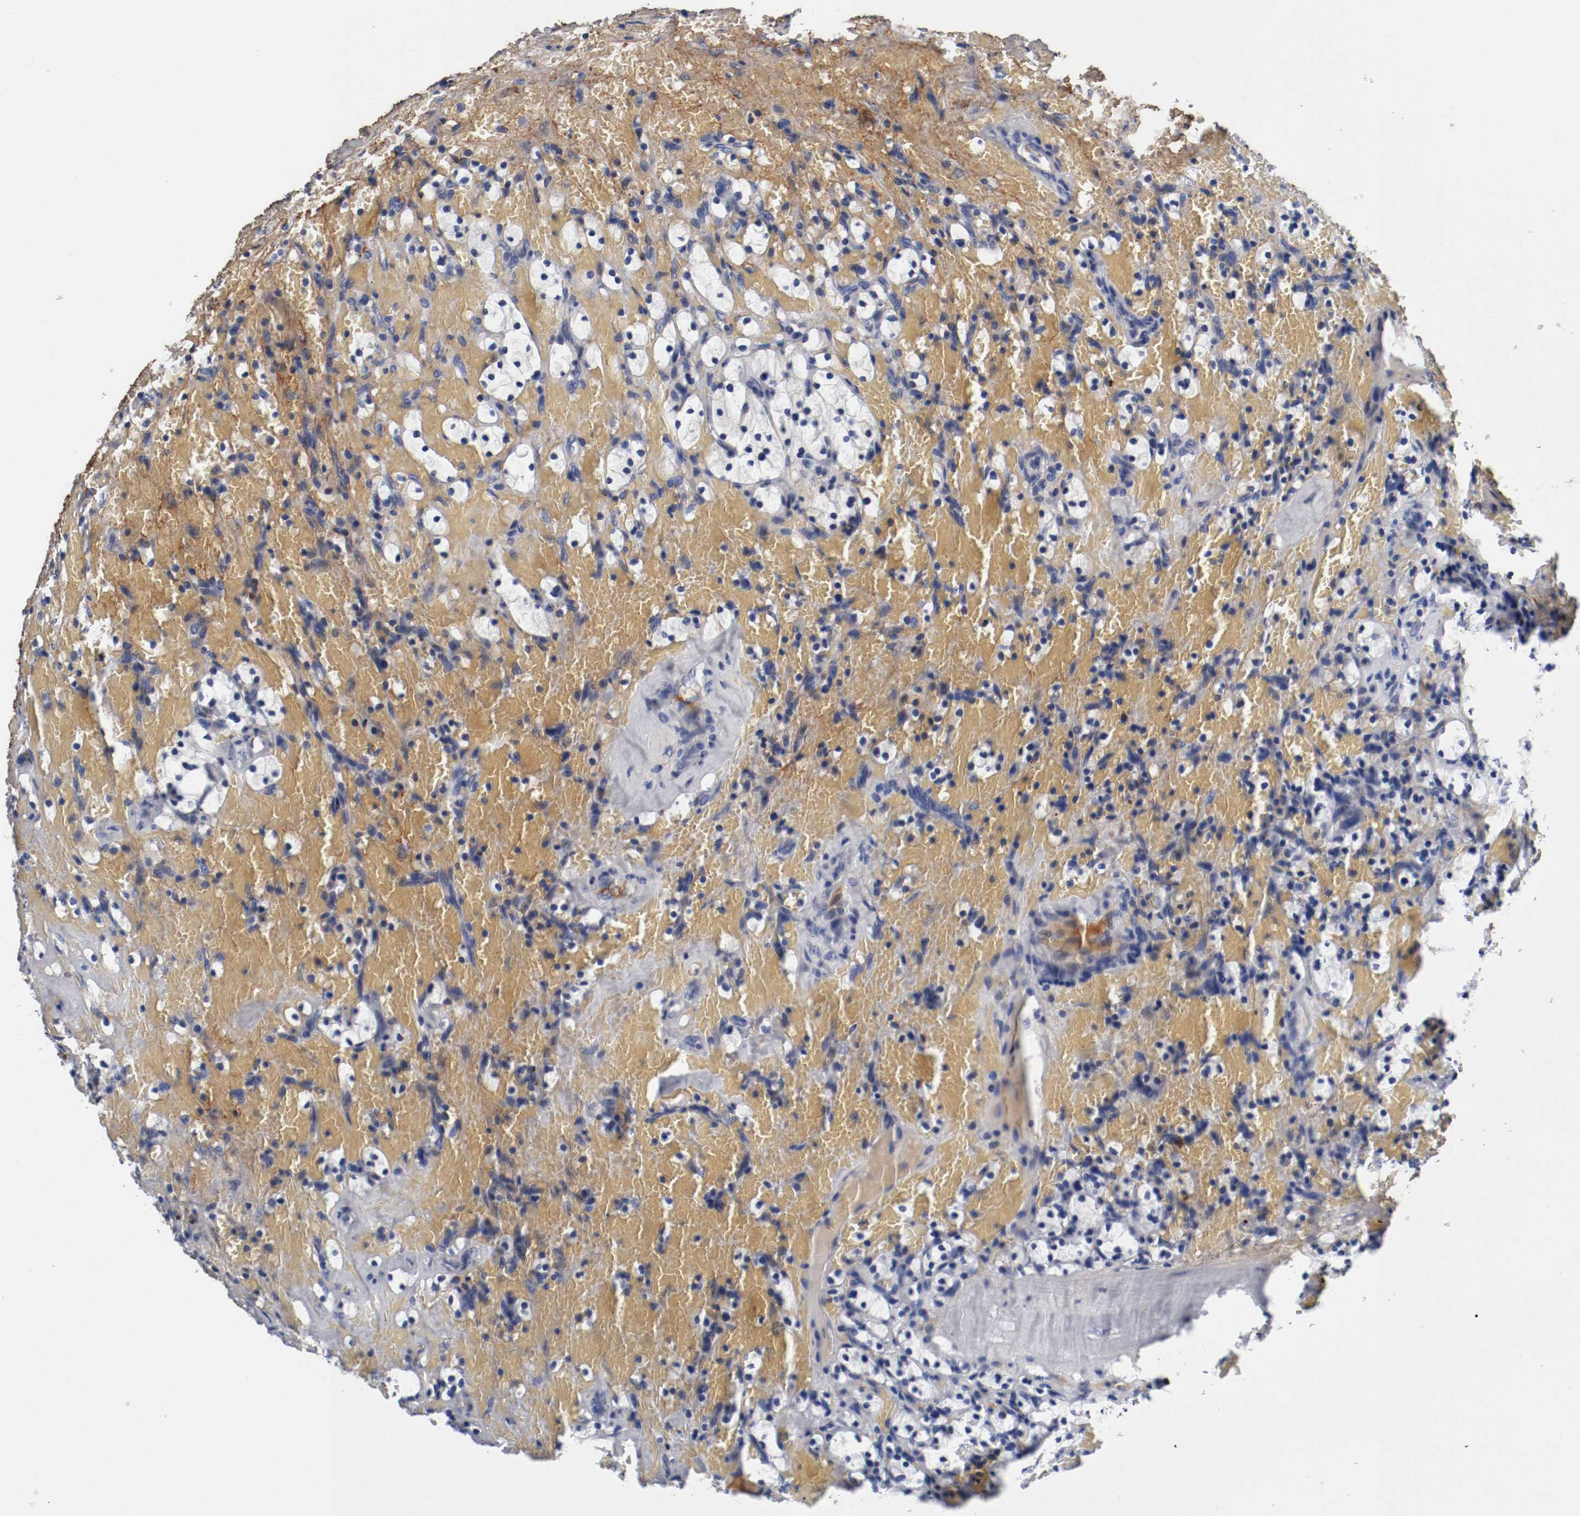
{"staining": {"intensity": "negative", "quantity": "none", "location": "none"}, "tissue": "renal cancer", "cell_type": "Tumor cells", "image_type": "cancer", "snomed": [{"axis": "morphology", "description": "Adenocarcinoma, NOS"}, {"axis": "topography", "description": "Kidney"}], "caption": "Immunohistochemistry (IHC) photomicrograph of human renal cancer (adenocarcinoma) stained for a protein (brown), which shows no positivity in tumor cells.", "gene": "TNC", "patient": {"sex": "female", "age": 83}}